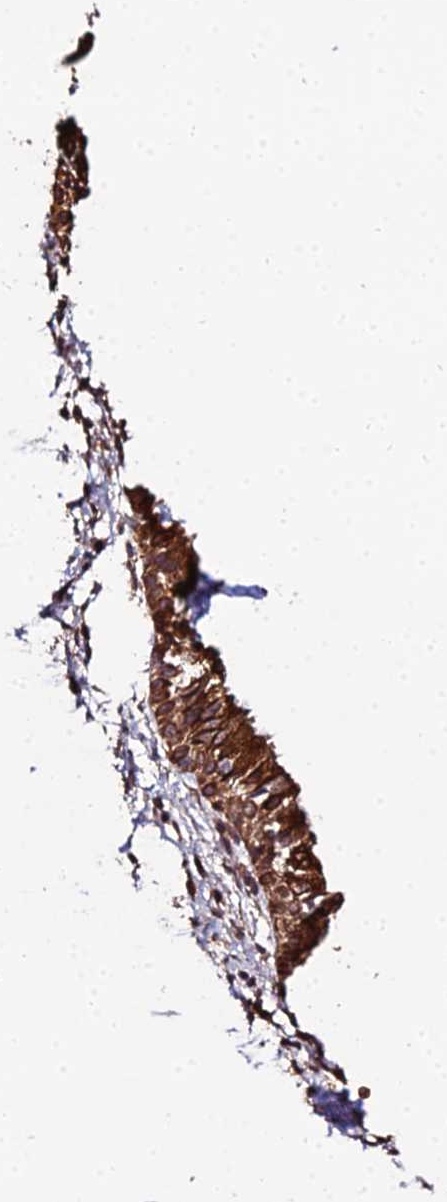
{"staining": {"intensity": "strong", "quantity": ">75%", "location": "cytoplasmic/membranous"}, "tissue": "nasopharynx", "cell_type": "Respiratory epithelial cells", "image_type": "normal", "snomed": [{"axis": "morphology", "description": "Normal tissue, NOS"}, {"axis": "topography", "description": "Nasopharynx"}], "caption": "Immunohistochemistry (IHC) image of benign human nasopharynx stained for a protein (brown), which displays high levels of strong cytoplasmic/membranous staining in approximately >75% of respiratory epithelial cells.", "gene": "ENSG00000258465", "patient": {"sex": "male", "age": 22}}